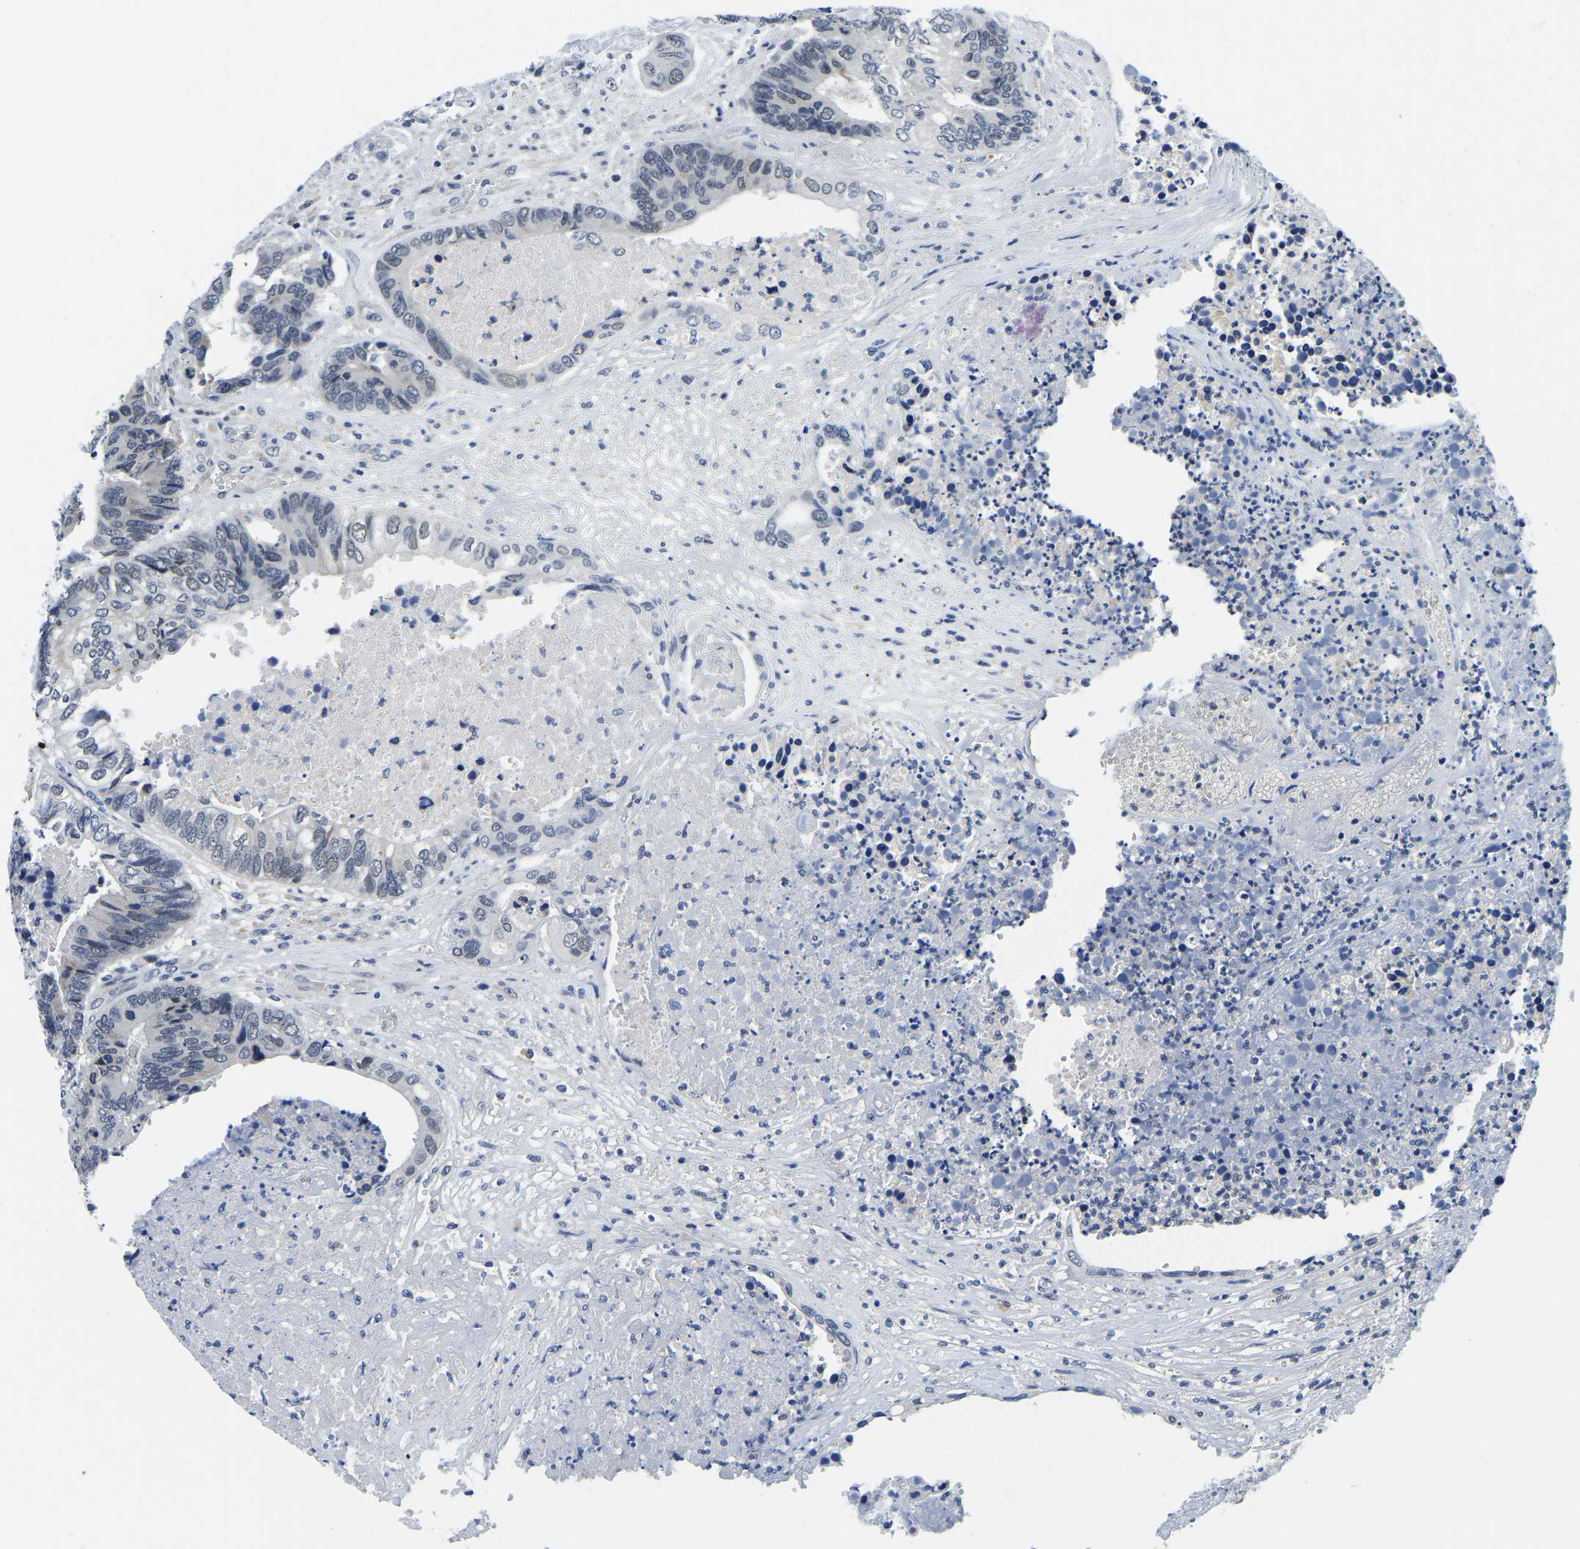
{"staining": {"intensity": "negative", "quantity": "none", "location": "none"}, "tissue": "colorectal cancer", "cell_type": "Tumor cells", "image_type": "cancer", "snomed": [{"axis": "morphology", "description": "Adenocarcinoma, NOS"}, {"axis": "topography", "description": "Rectum"}], "caption": "Immunohistochemical staining of human colorectal cancer demonstrates no significant expression in tumor cells. (DAB IHC, high magnification).", "gene": "POLDIP3", "patient": {"sex": "male", "age": 55}}